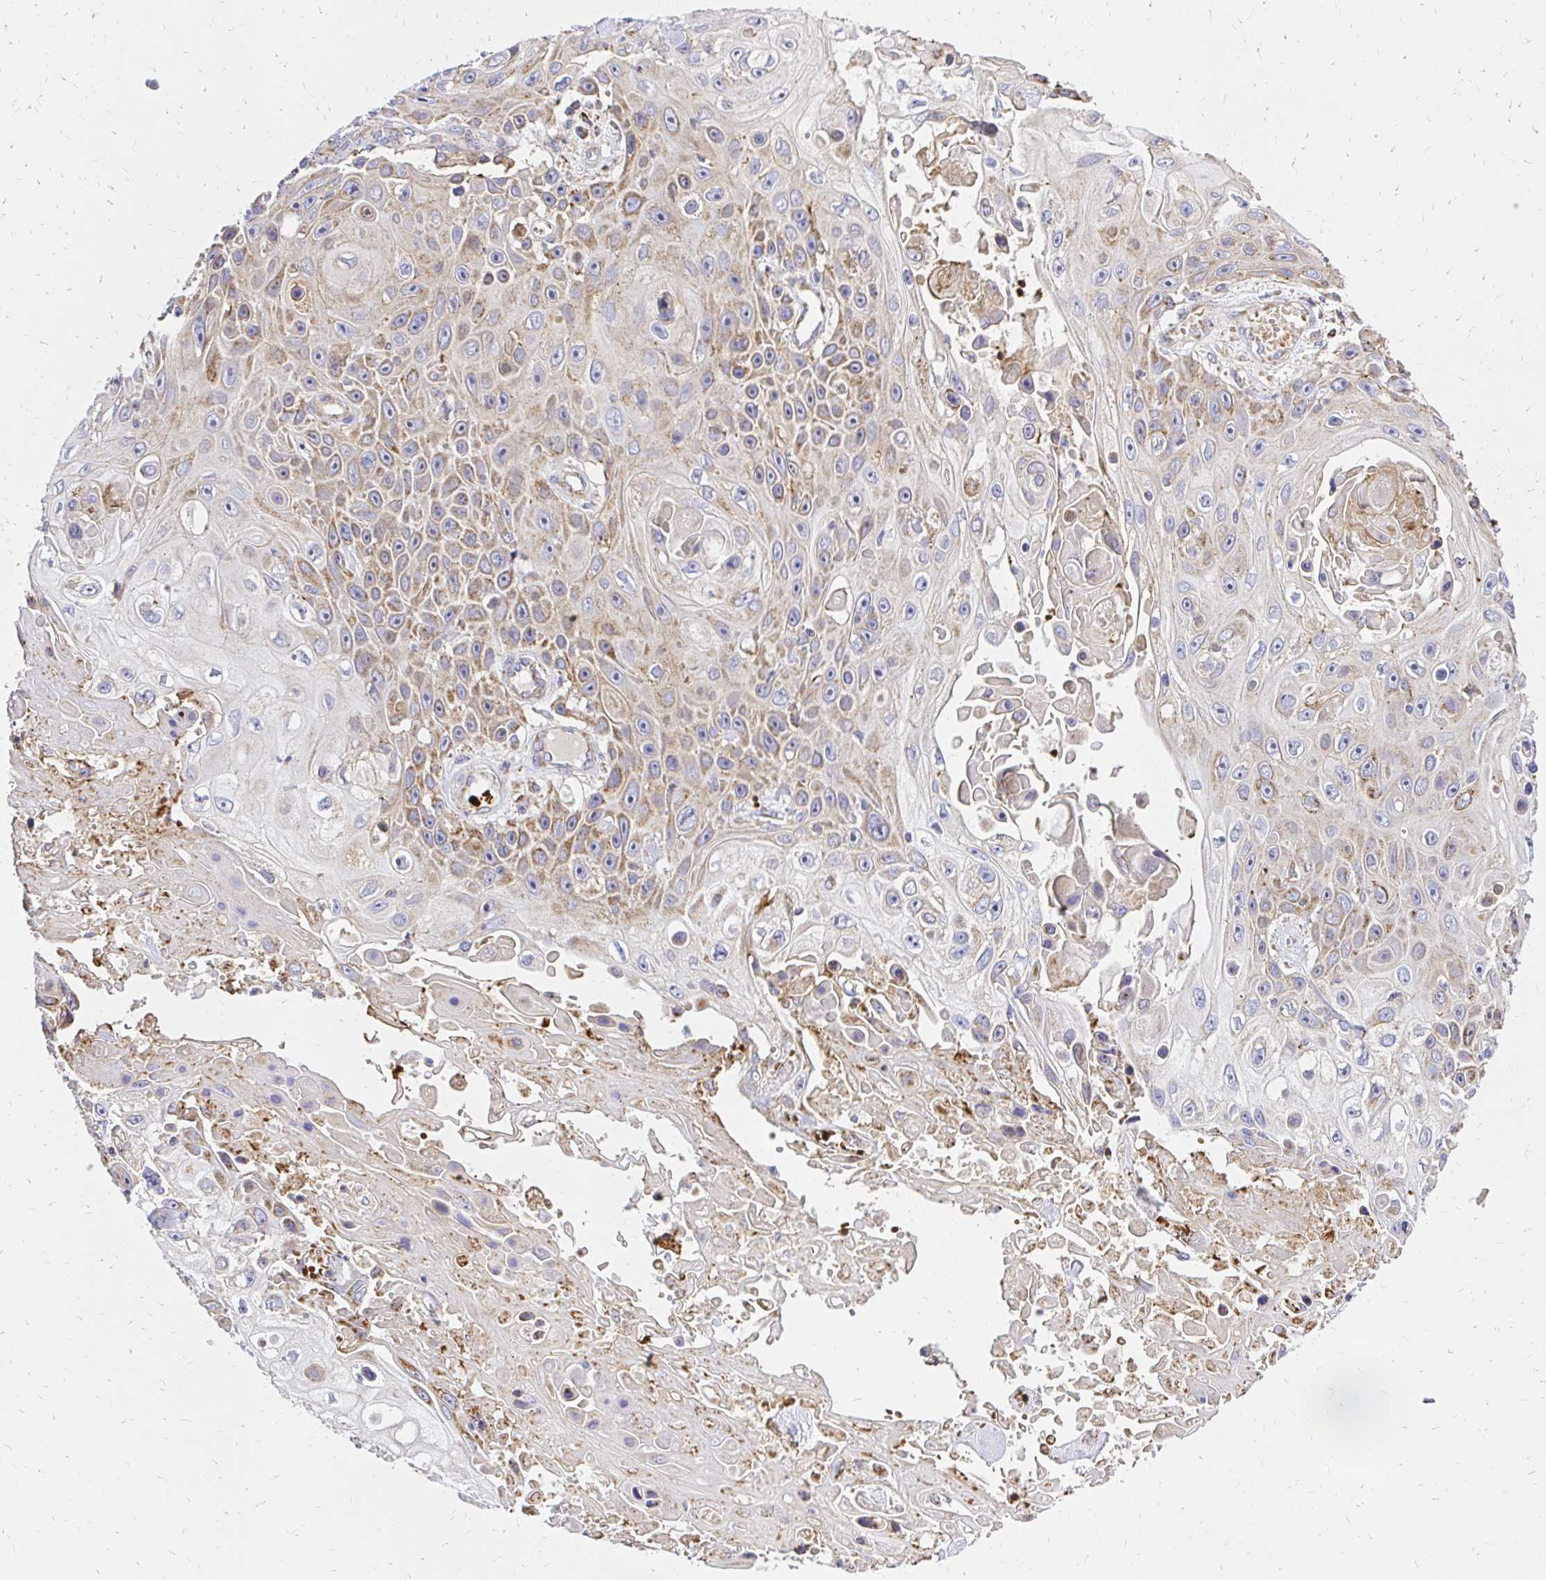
{"staining": {"intensity": "moderate", "quantity": "25%-75%", "location": "cytoplasmic/membranous"}, "tissue": "skin cancer", "cell_type": "Tumor cells", "image_type": "cancer", "snomed": [{"axis": "morphology", "description": "Squamous cell carcinoma, NOS"}, {"axis": "topography", "description": "Skin"}], "caption": "Immunohistochemical staining of skin squamous cell carcinoma demonstrates medium levels of moderate cytoplasmic/membranous staining in about 25%-75% of tumor cells.", "gene": "MRPL13", "patient": {"sex": "male", "age": 82}}